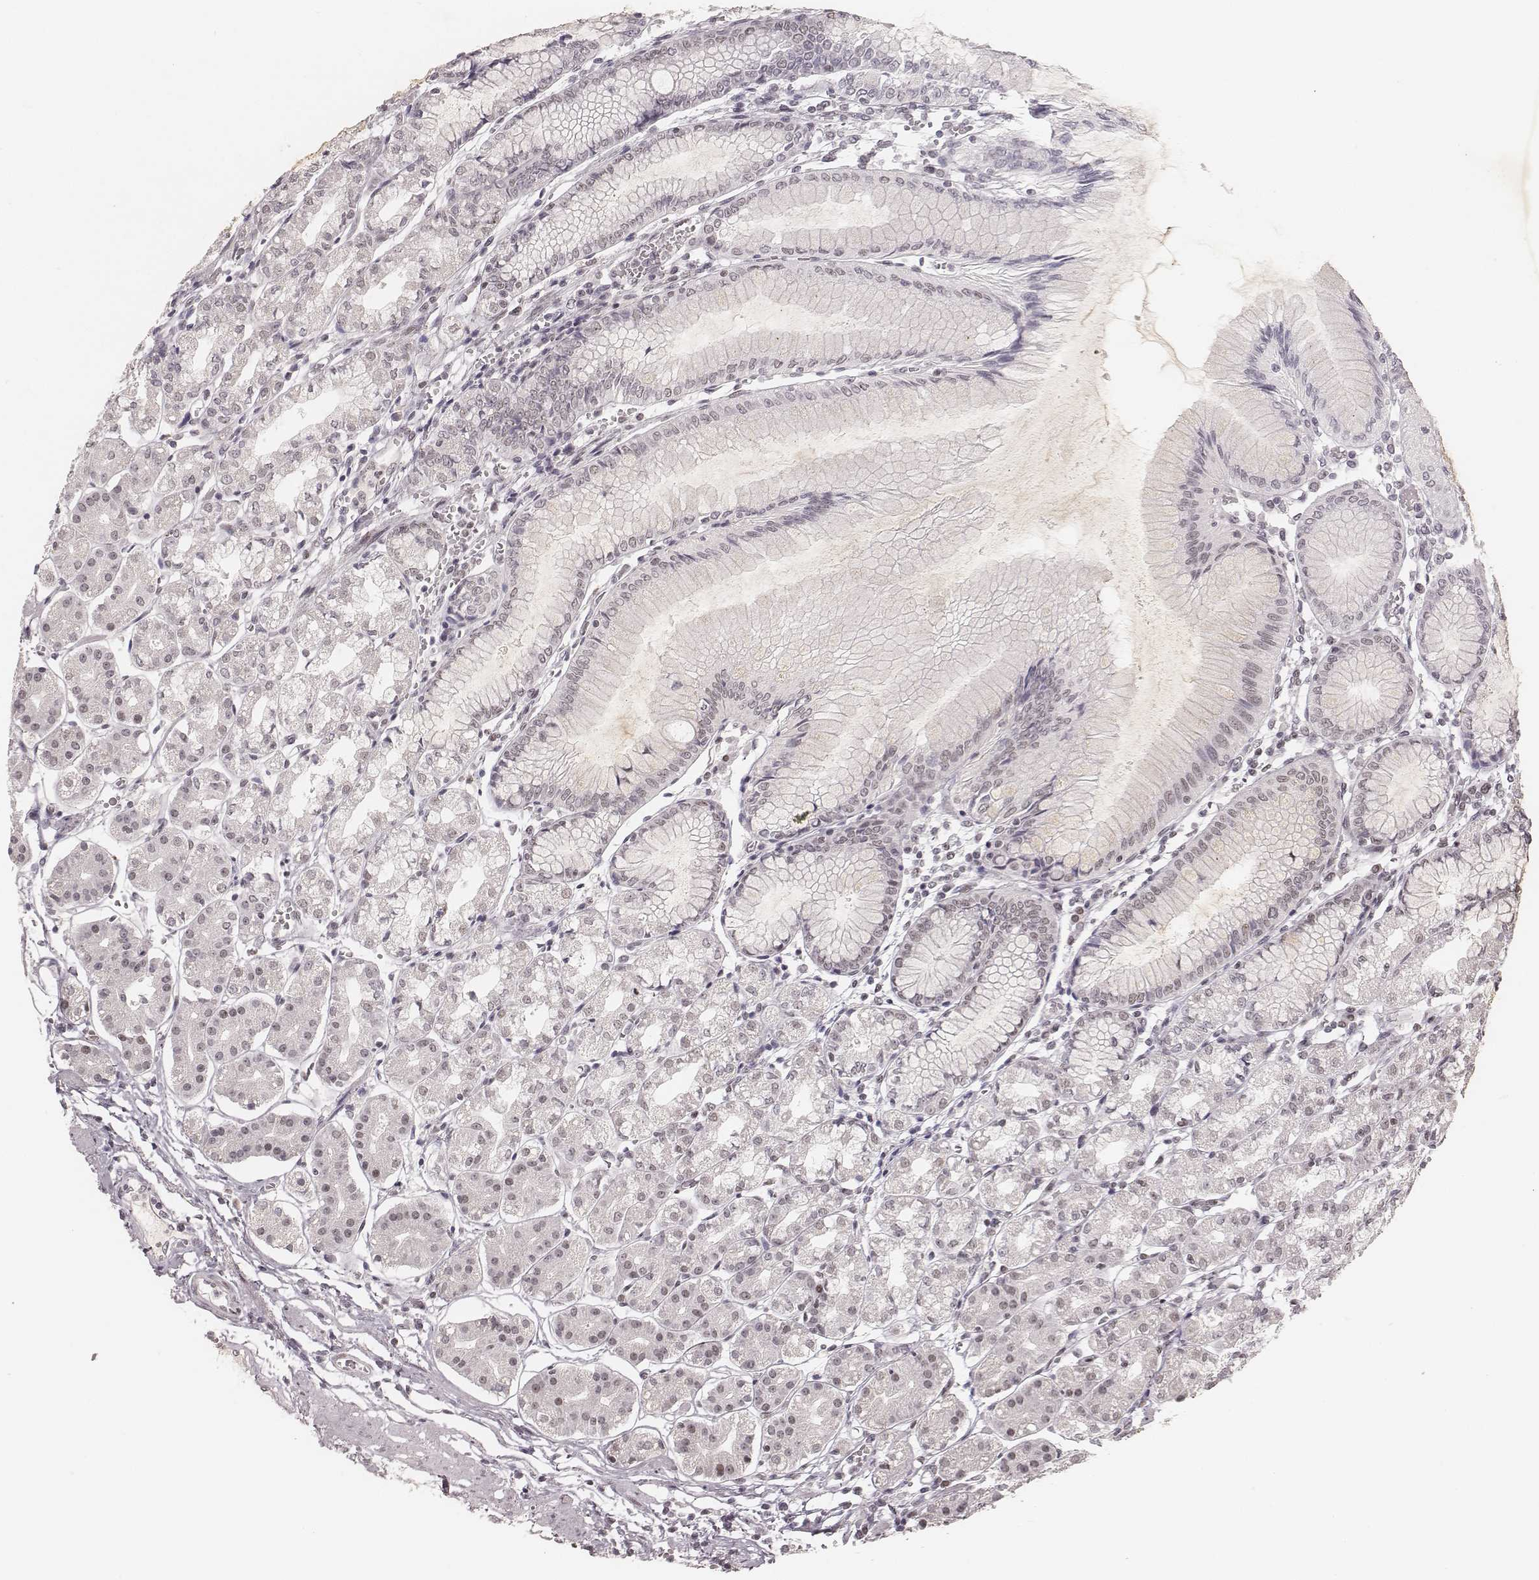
{"staining": {"intensity": "negative", "quantity": "none", "location": "none"}, "tissue": "stomach", "cell_type": "Glandular cells", "image_type": "normal", "snomed": [{"axis": "morphology", "description": "Normal tissue, NOS"}, {"axis": "topography", "description": "Skeletal muscle"}, {"axis": "topography", "description": "Stomach"}], "caption": "IHC of normal stomach demonstrates no expression in glandular cells.", "gene": "HNRNPC", "patient": {"sex": "female", "age": 57}}